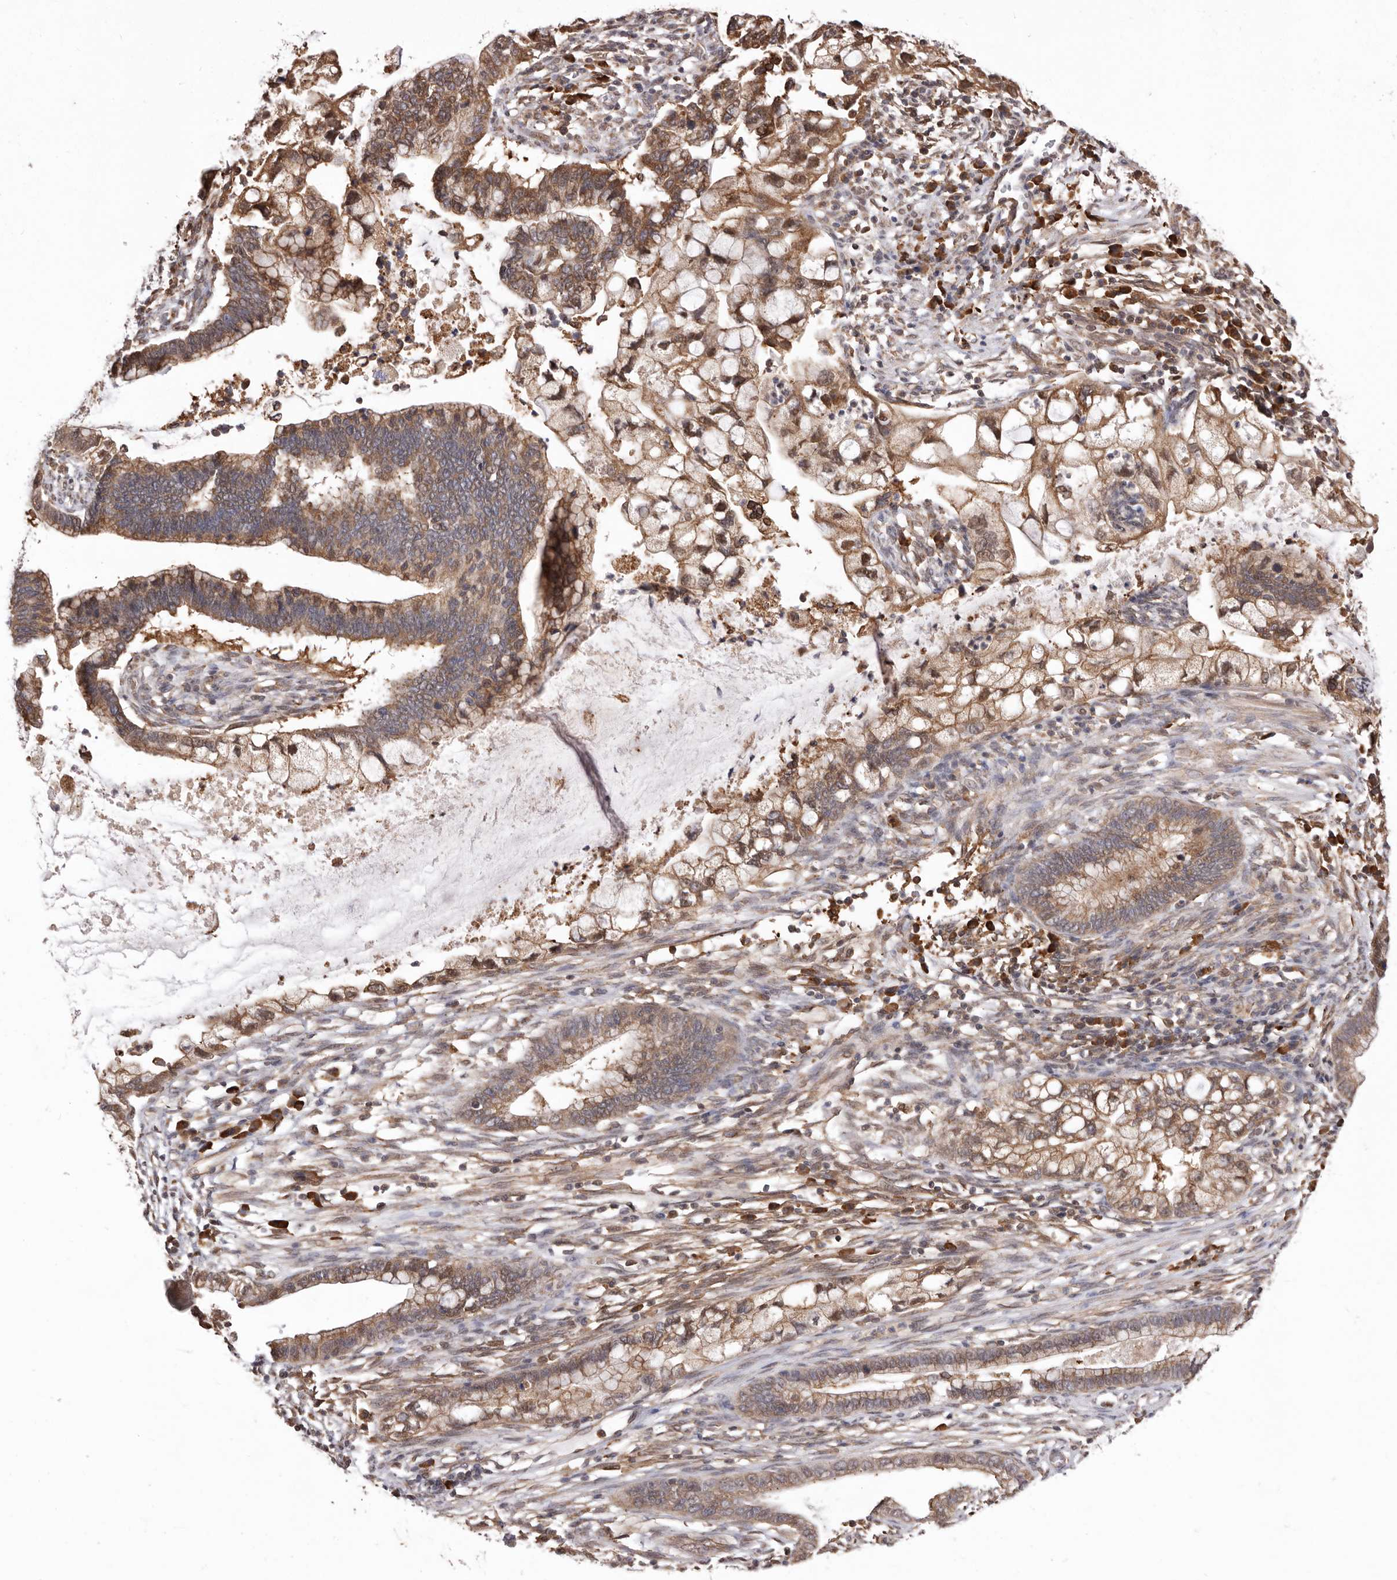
{"staining": {"intensity": "moderate", "quantity": ">75%", "location": "cytoplasmic/membranous"}, "tissue": "cervical cancer", "cell_type": "Tumor cells", "image_type": "cancer", "snomed": [{"axis": "morphology", "description": "Adenocarcinoma, NOS"}, {"axis": "topography", "description": "Cervix"}], "caption": "IHC photomicrograph of cervical cancer stained for a protein (brown), which shows medium levels of moderate cytoplasmic/membranous expression in approximately >75% of tumor cells.", "gene": "RRM2B", "patient": {"sex": "female", "age": 44}}